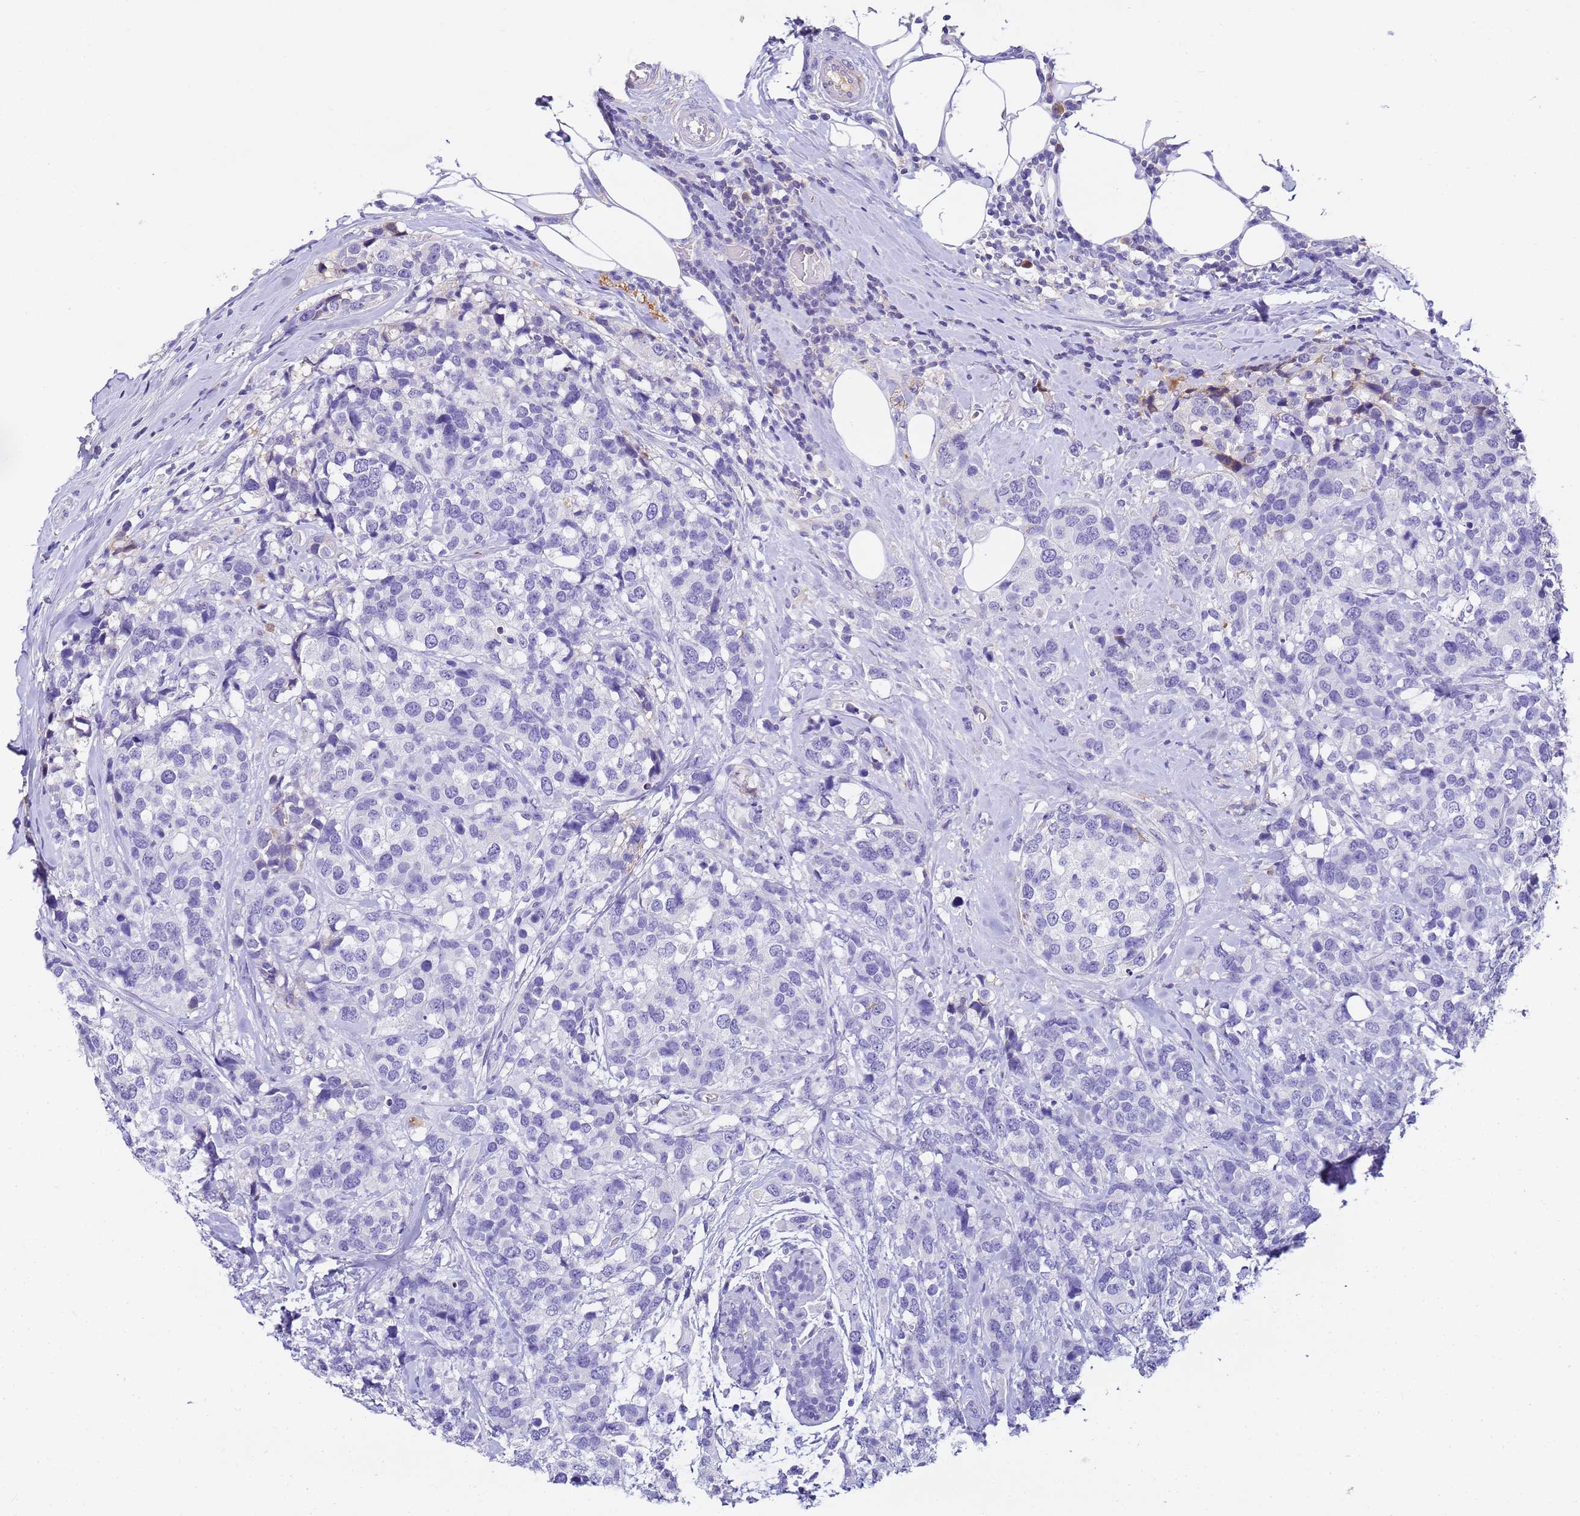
{"staining": {"intensity": "negative", "quantity": "none", "location": "none"}, "tissue": "breast cancer", "cell_type": "Tumor cells", "image_type": "cancer", "snomed": [{"axis": "morphology", "description": "Lobular carcinoma"}, {"axis": "topography", "description": "Breast"}], "caption": "Tumor cells show no significant expression in breast lobular carcinoma. The staining was performed using DAB to visualize the protein expression in brown, while the nuclei were stained in blue with hematoxylin (Magnification: 20x).", "gene": "CFHR2", "patient": {"sex": "female", "age": 59}}